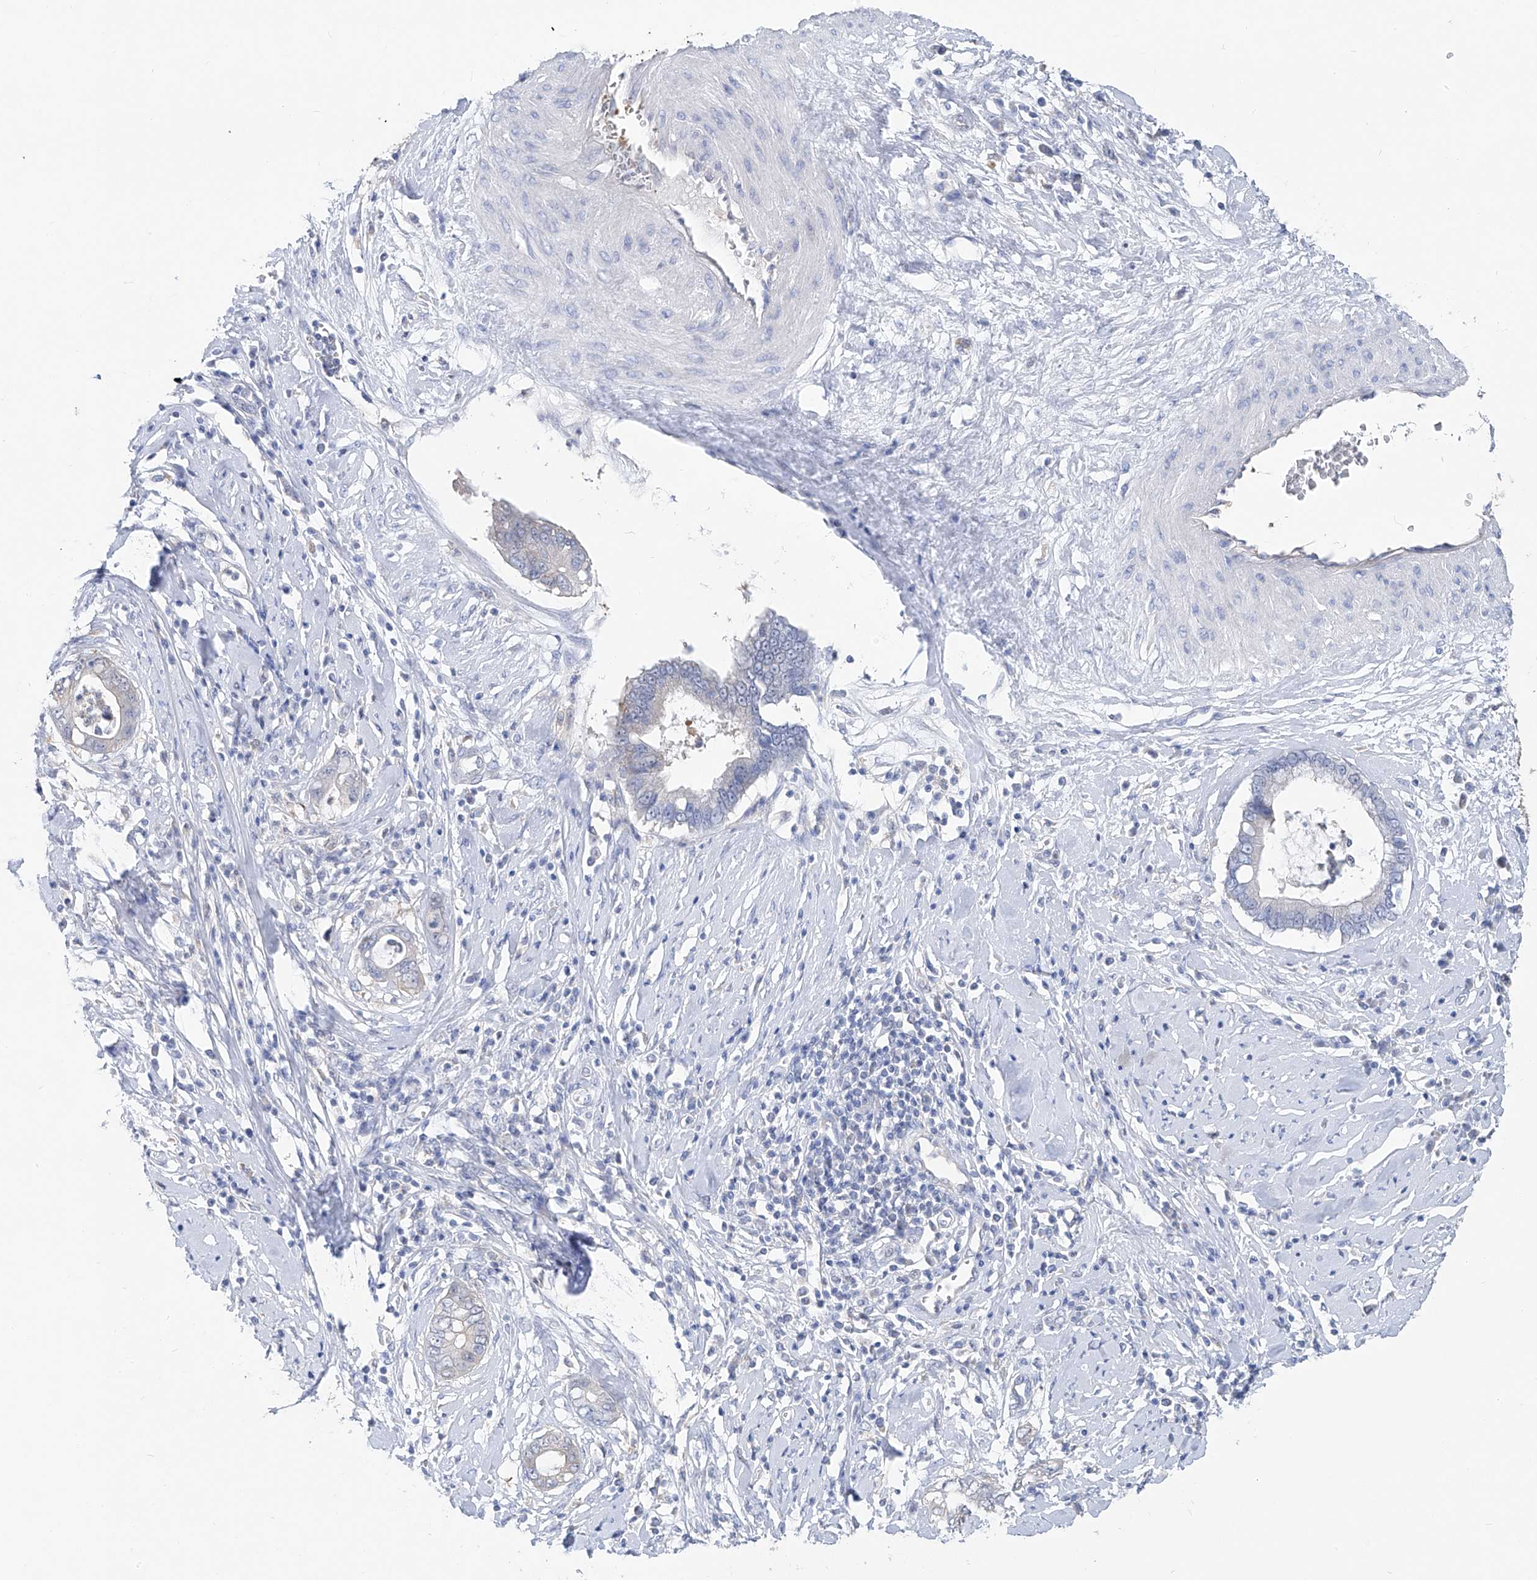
{"staining": {"intensity": "negative", "quantity": "none", "location": "none"}, "tissue": "cervical cancer", "cell_type": "Tumor cells", "image_type": "cancer", "snomed": [{"axis": "morphology", "description": "Adenocarcinoma, NOS"}, {"axis": "topography", "description": "Cervix"}], "caption": "IHC micrograph of neoplastic tissue: human cervical cancer (adenocarcinoma) stained with DAB (3,3'-diaminobenzidine) exhibits no significant protein expression in tumor cells. (DAB IHC, high magnification).", "gene": "UFL1", "patient": {"sex": "female", "age": 44}}